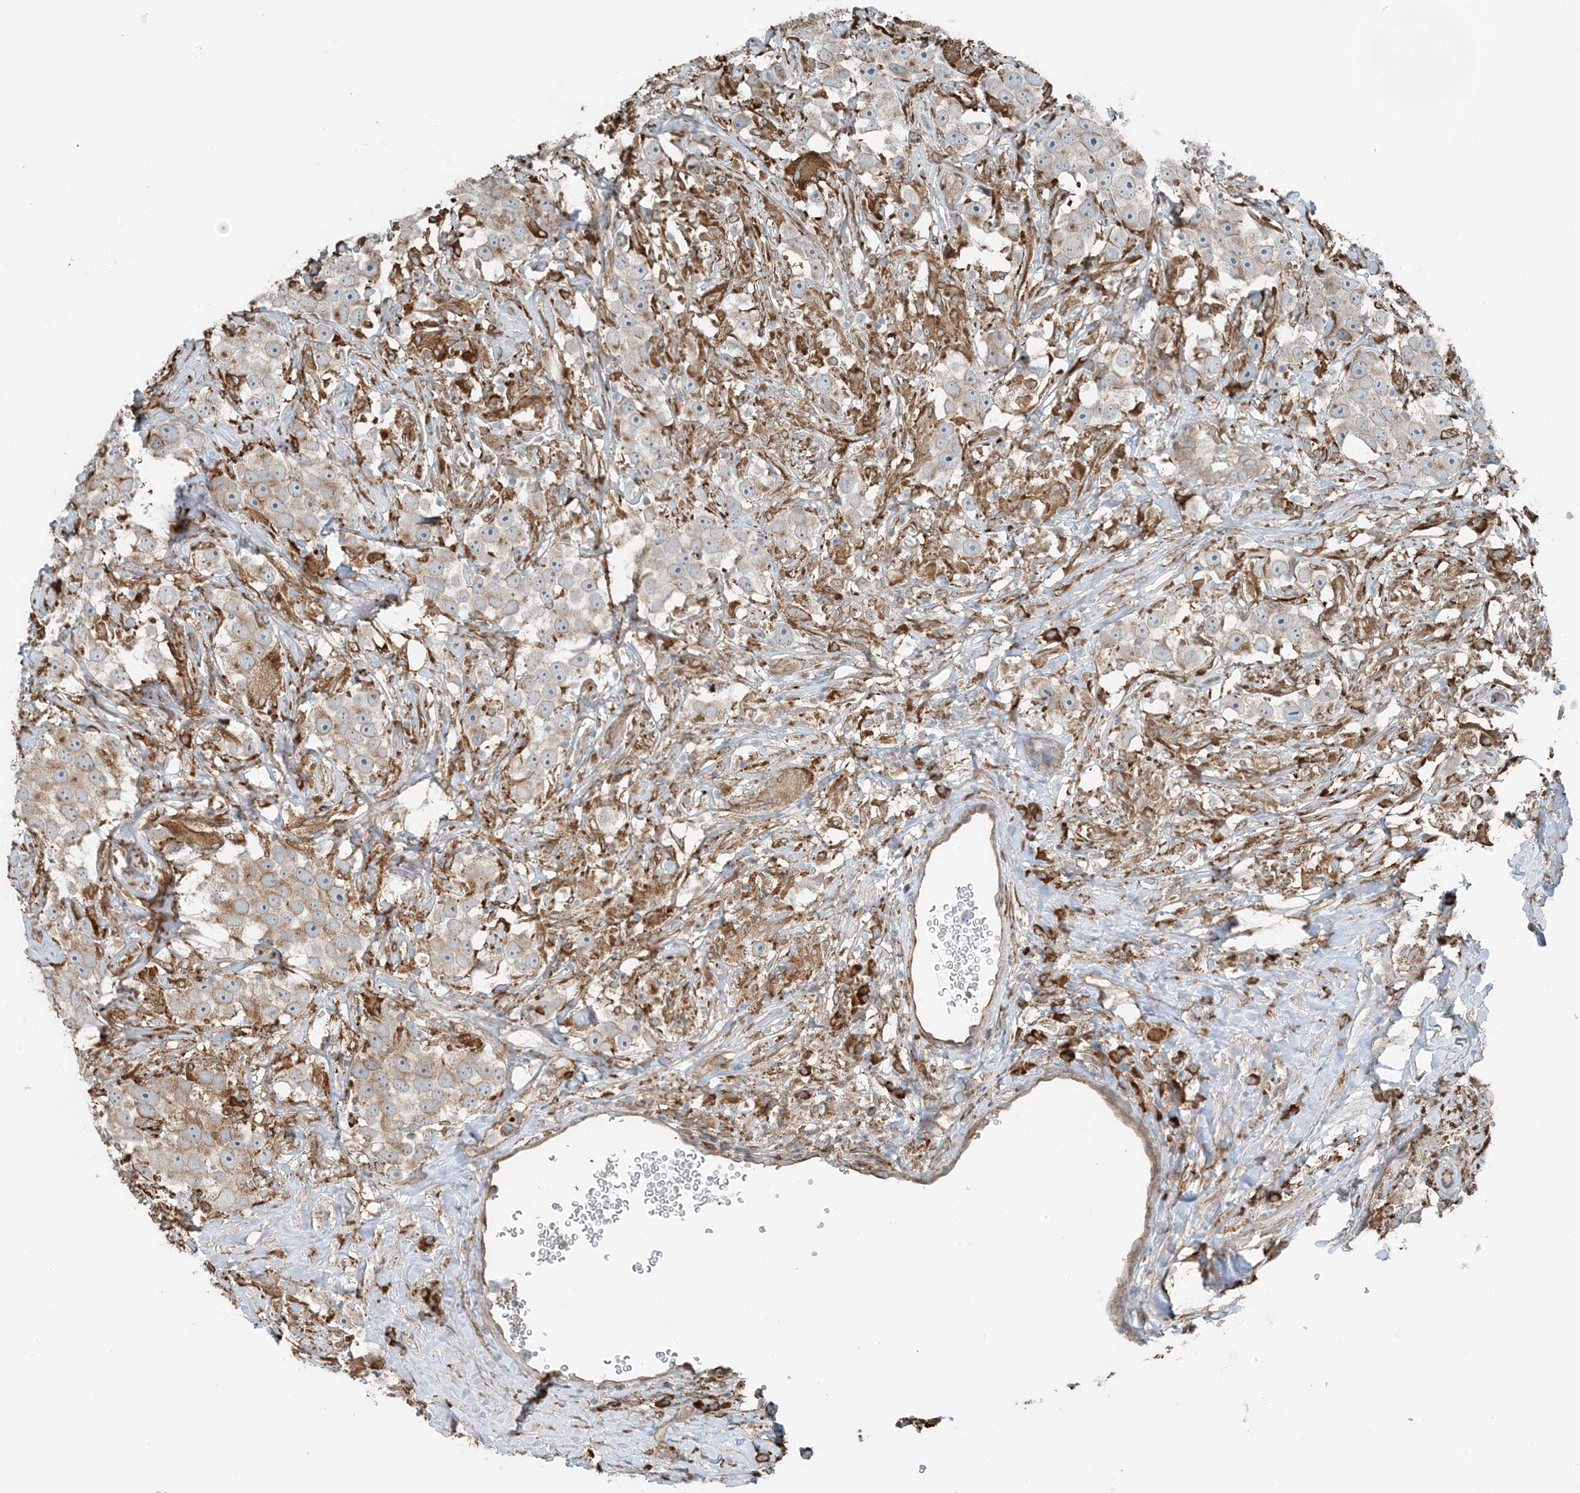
{"staining": {"intensity": "weak", "quantity": "25%-75%", "location": "cytoplasmic/membranous"}, "tissue": "testis cancer", "cell_type": "Tumor cells", "image_type": "cancer", "snomed": [{"axis": "morphology", "description": "Seminoma, NOS"}, {"axis": "topography", "description": "Testis"}], "caption": "Protein expression analysis of testis cancer exhibits weak cytoplasmic/membranous staining in about 25%-75% of tumor cells. Immunohistochemistry (ihc) stains the protein of interest in brown and the nuclei are stained blue.", "gene": "CERKL", "patient": {"sex": "male", "age": 49}}